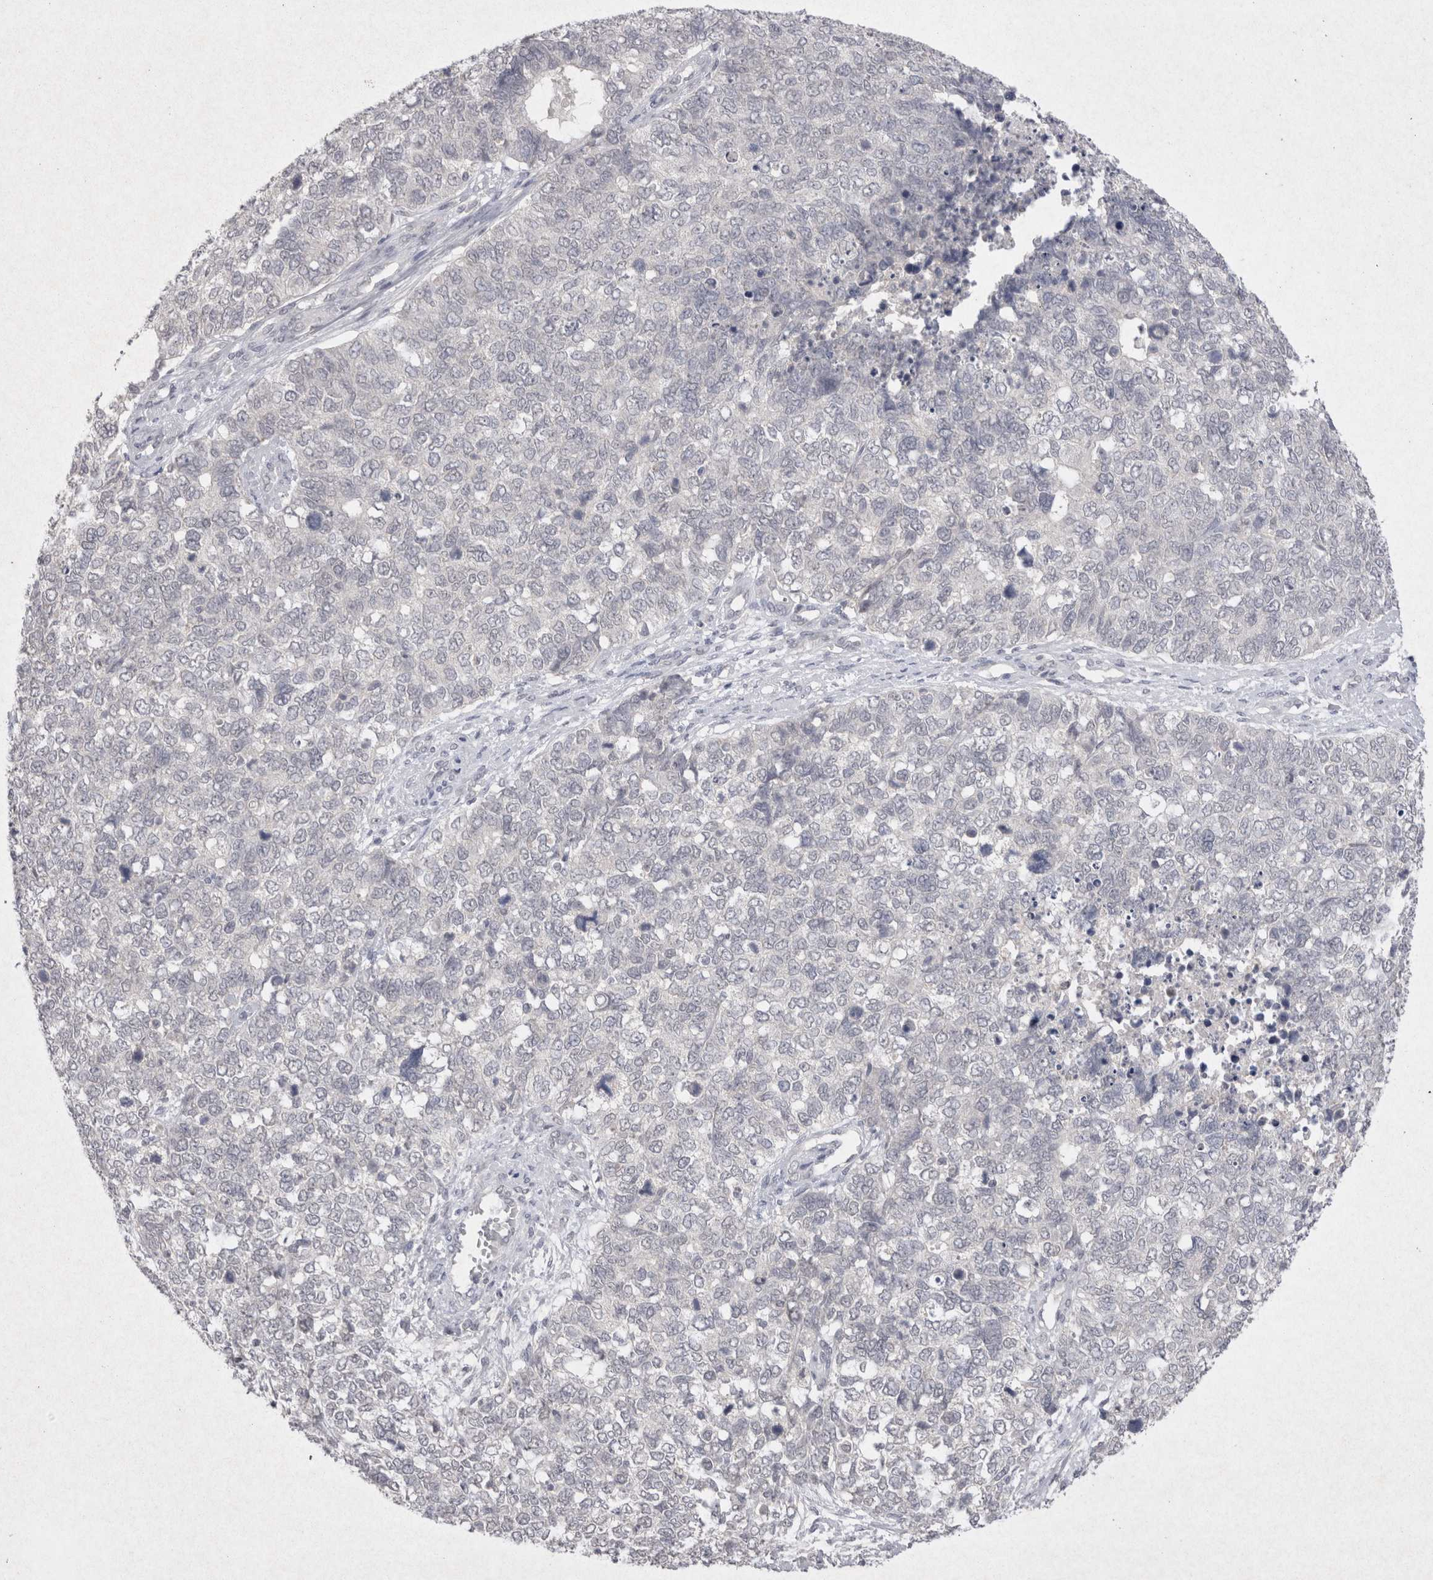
{"staining": {"intensity": "negative", "quantity": "none", "location": "none"}, "tissue": "cervical cancer", "cell_type": "Tumor cells", "image_type": "cancer", "snomed": [{"axis": "morphology", "description": "Squamous cell carcinoma, NOS"}, {"axis": "topography", "description": "Cervix"}], "caption": "The histopathology image reveals no staining of tumor cells in squamous cell carcinoma (cervical).", "gene": "LYVE1", "patient": {"sex": "female", "age": 63}}